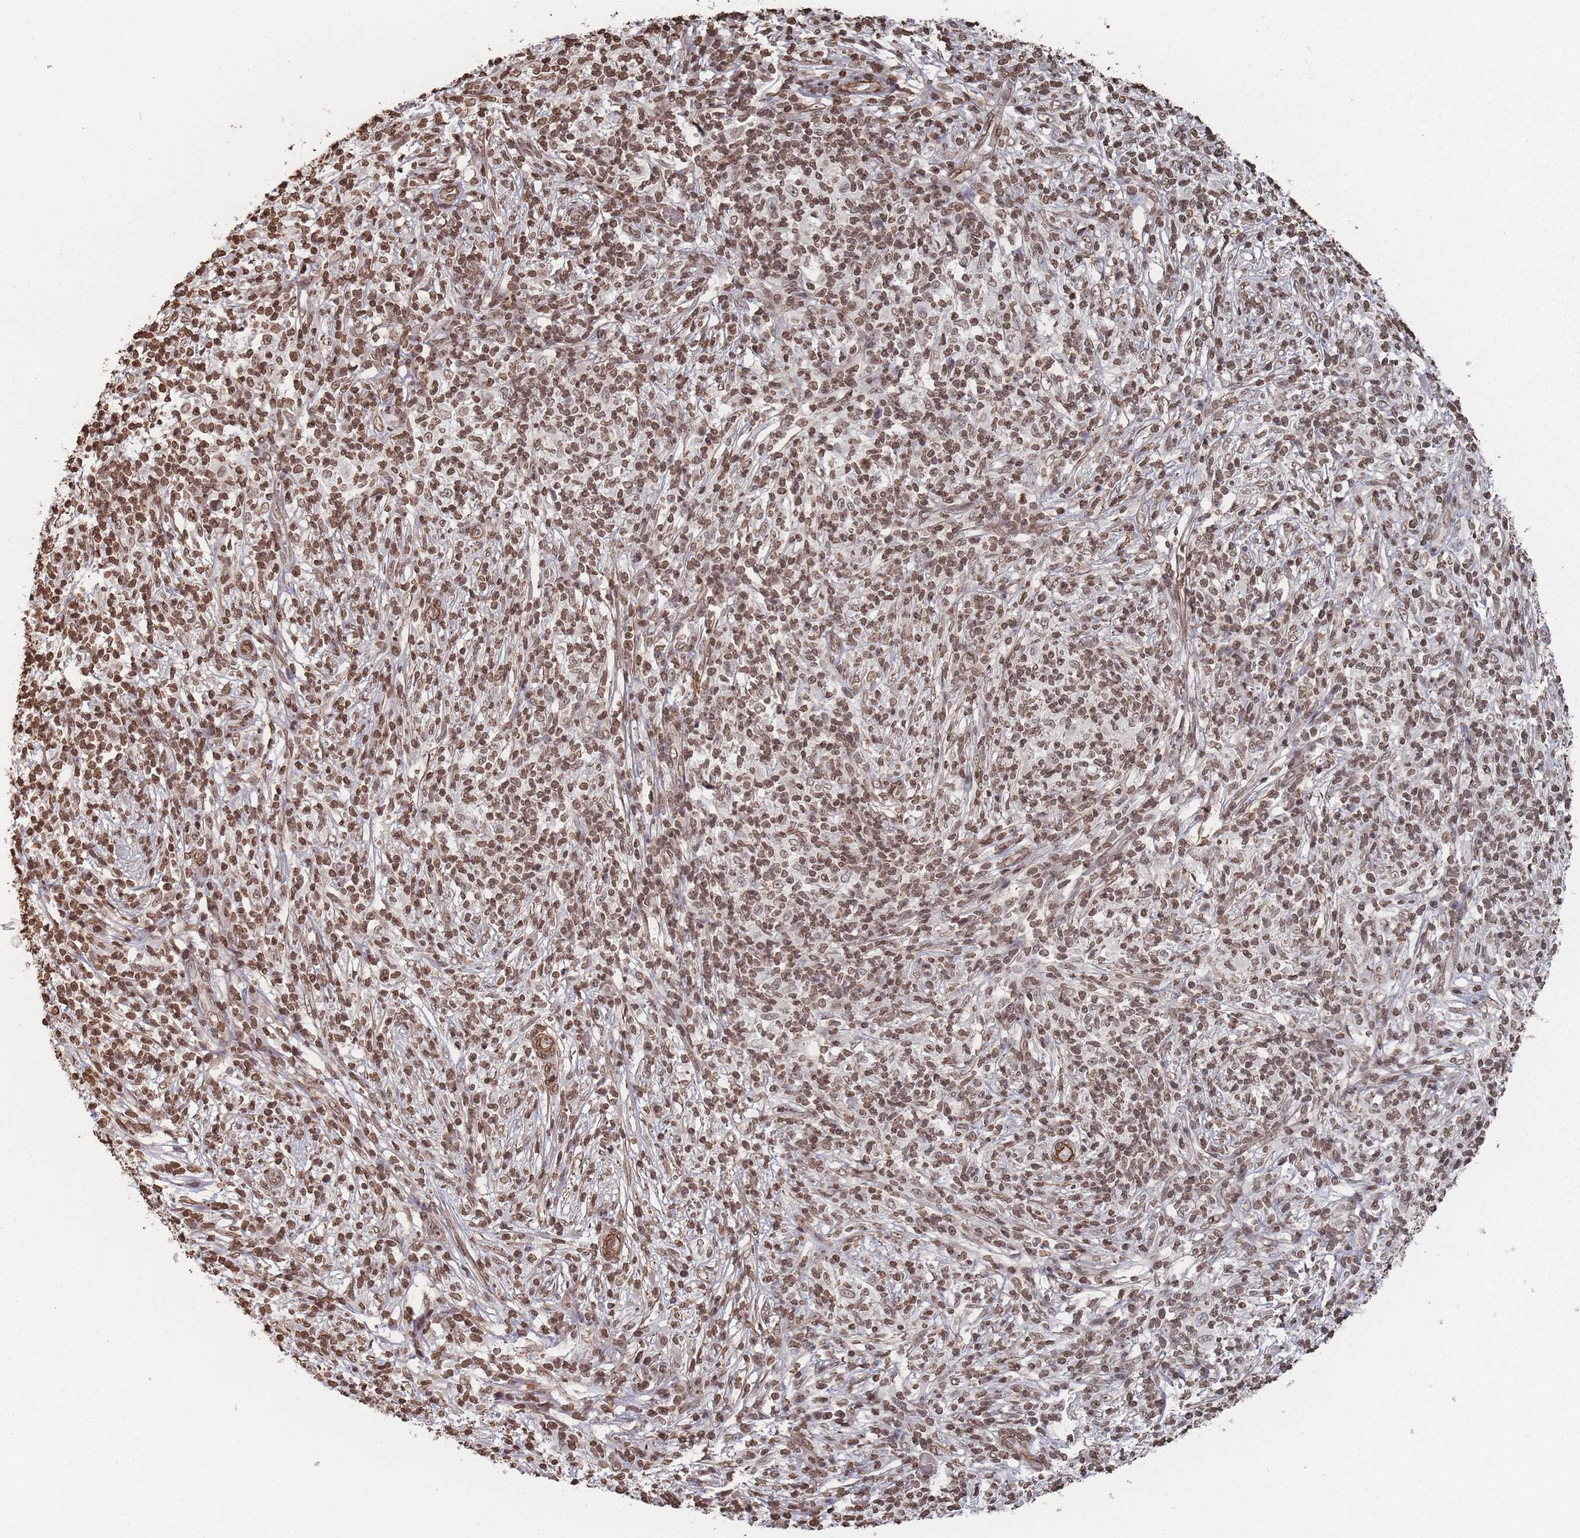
{"staining": {"intensity": "moderate", "quantity": ">75%", "location": "nuclear"}, "tissue": "melanoma", "cell_type": "Tumor cells", "image_type": "cancer", "snomed": [{"axis": "morphology", "description": "Malignant melanoma, NOS"}, {"axis": "topography", "description": "Skin"}], "caption": "Melanoma tissue shows moderate nuclear positivity in about >75% of tumor cells, visualized by immunohistochemistry.", "gene": "PLEKHG5", "patient": {"sex": "male", "age": 66}}